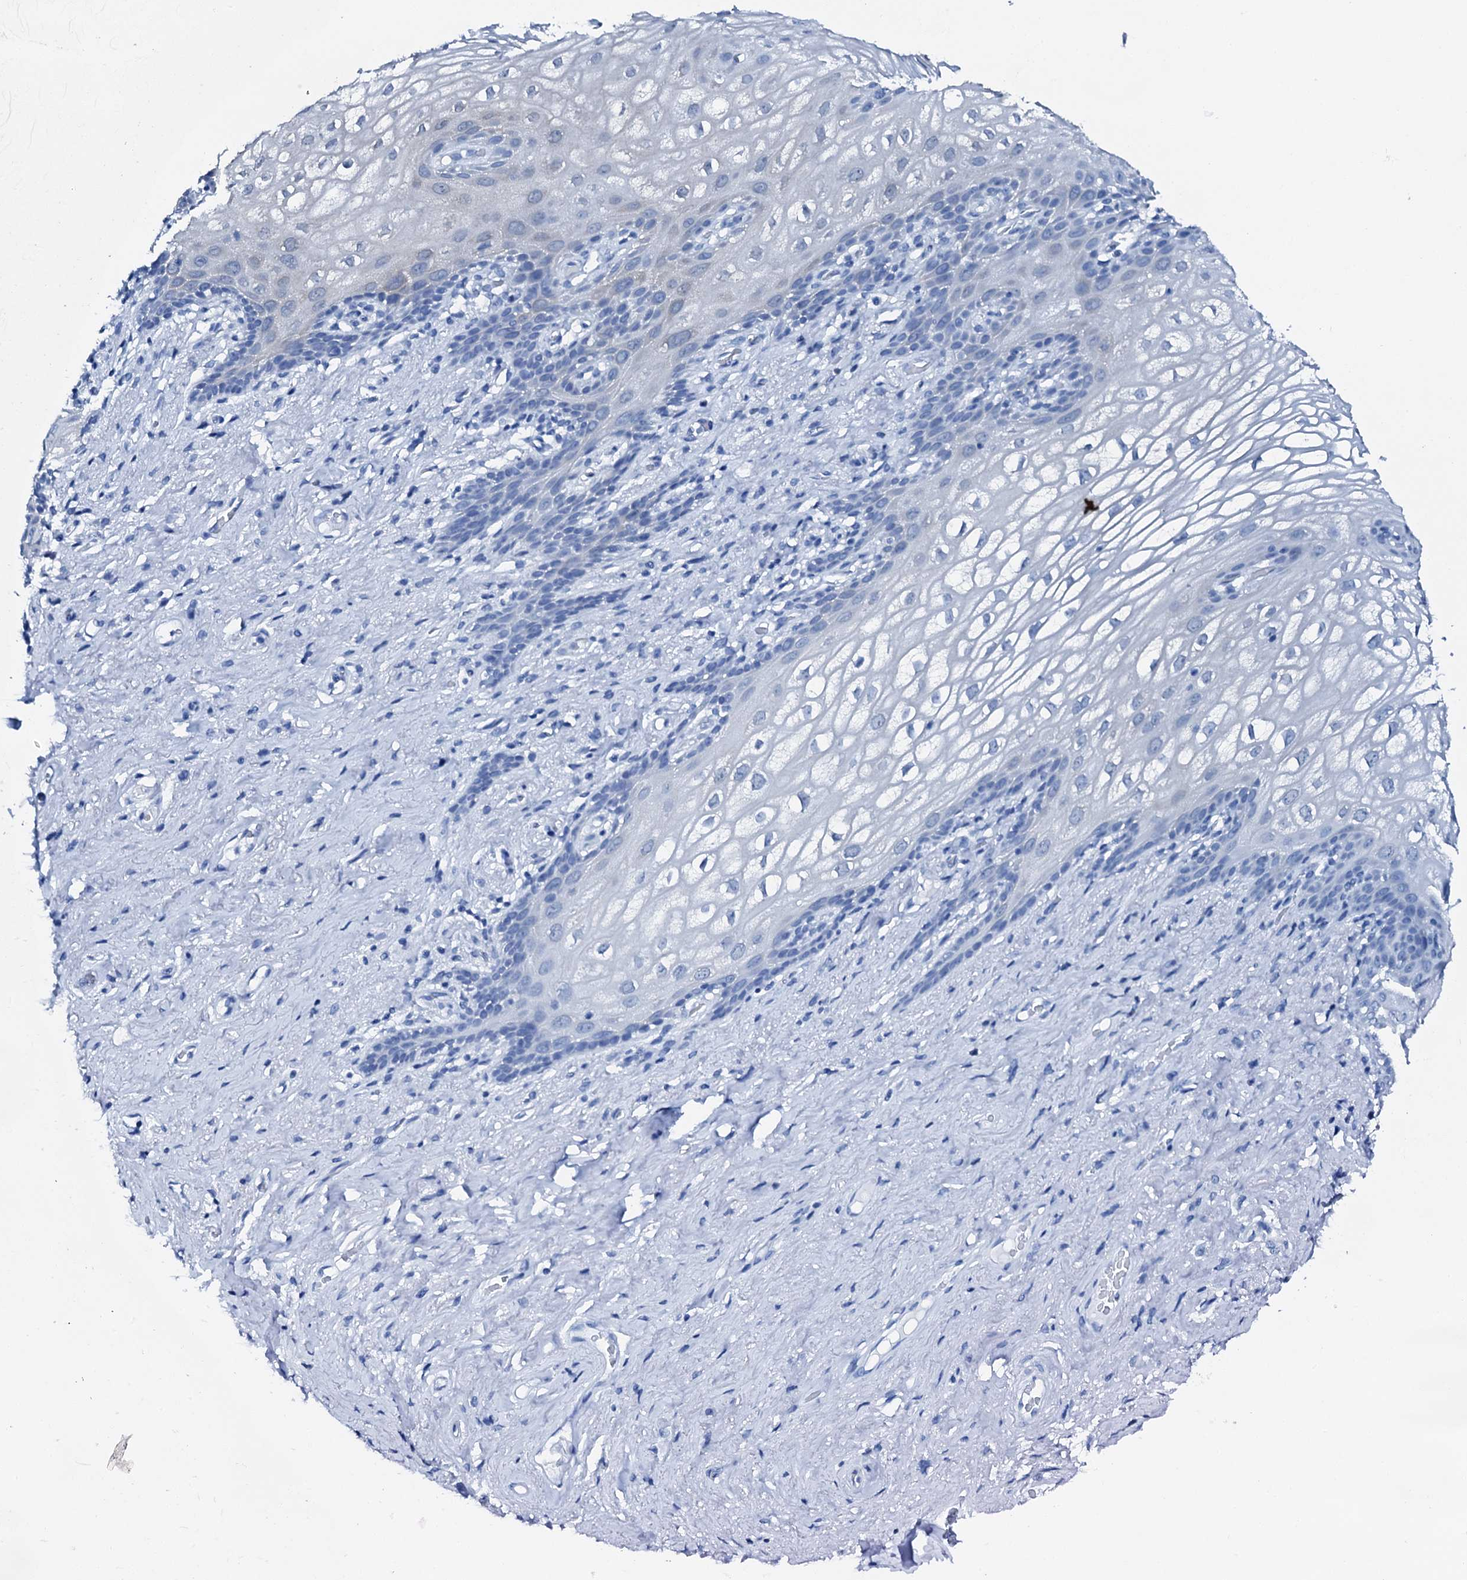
{"staining": {"intensity": "moderate", "quantity": "25%-75%", "location": "cytoplasmic/membranous"}, "tissue": "vagina", "cell_type": "Squamous epithelial cells", "image_type": "normal", "snomed": [{"axis": "morphology", "description": "Normal tissue, NOS"}, {"axis": "topography", "description": "Vagina"}, {"axis": "topography", "description": "Peripheral nerve tissue"}], "caption": "Immunohistochemical staining of benign vagina exhibits moderate cytoplasmic/membranous protein staining in approximately 25%-75% of squamous epithelial cells. (DAB (3,3'-diaminobenzidine) IHC with brightfield microscopy, high magnification).", "gene": "GFOD2", "patient": {"sex": "female", "age": 71}}